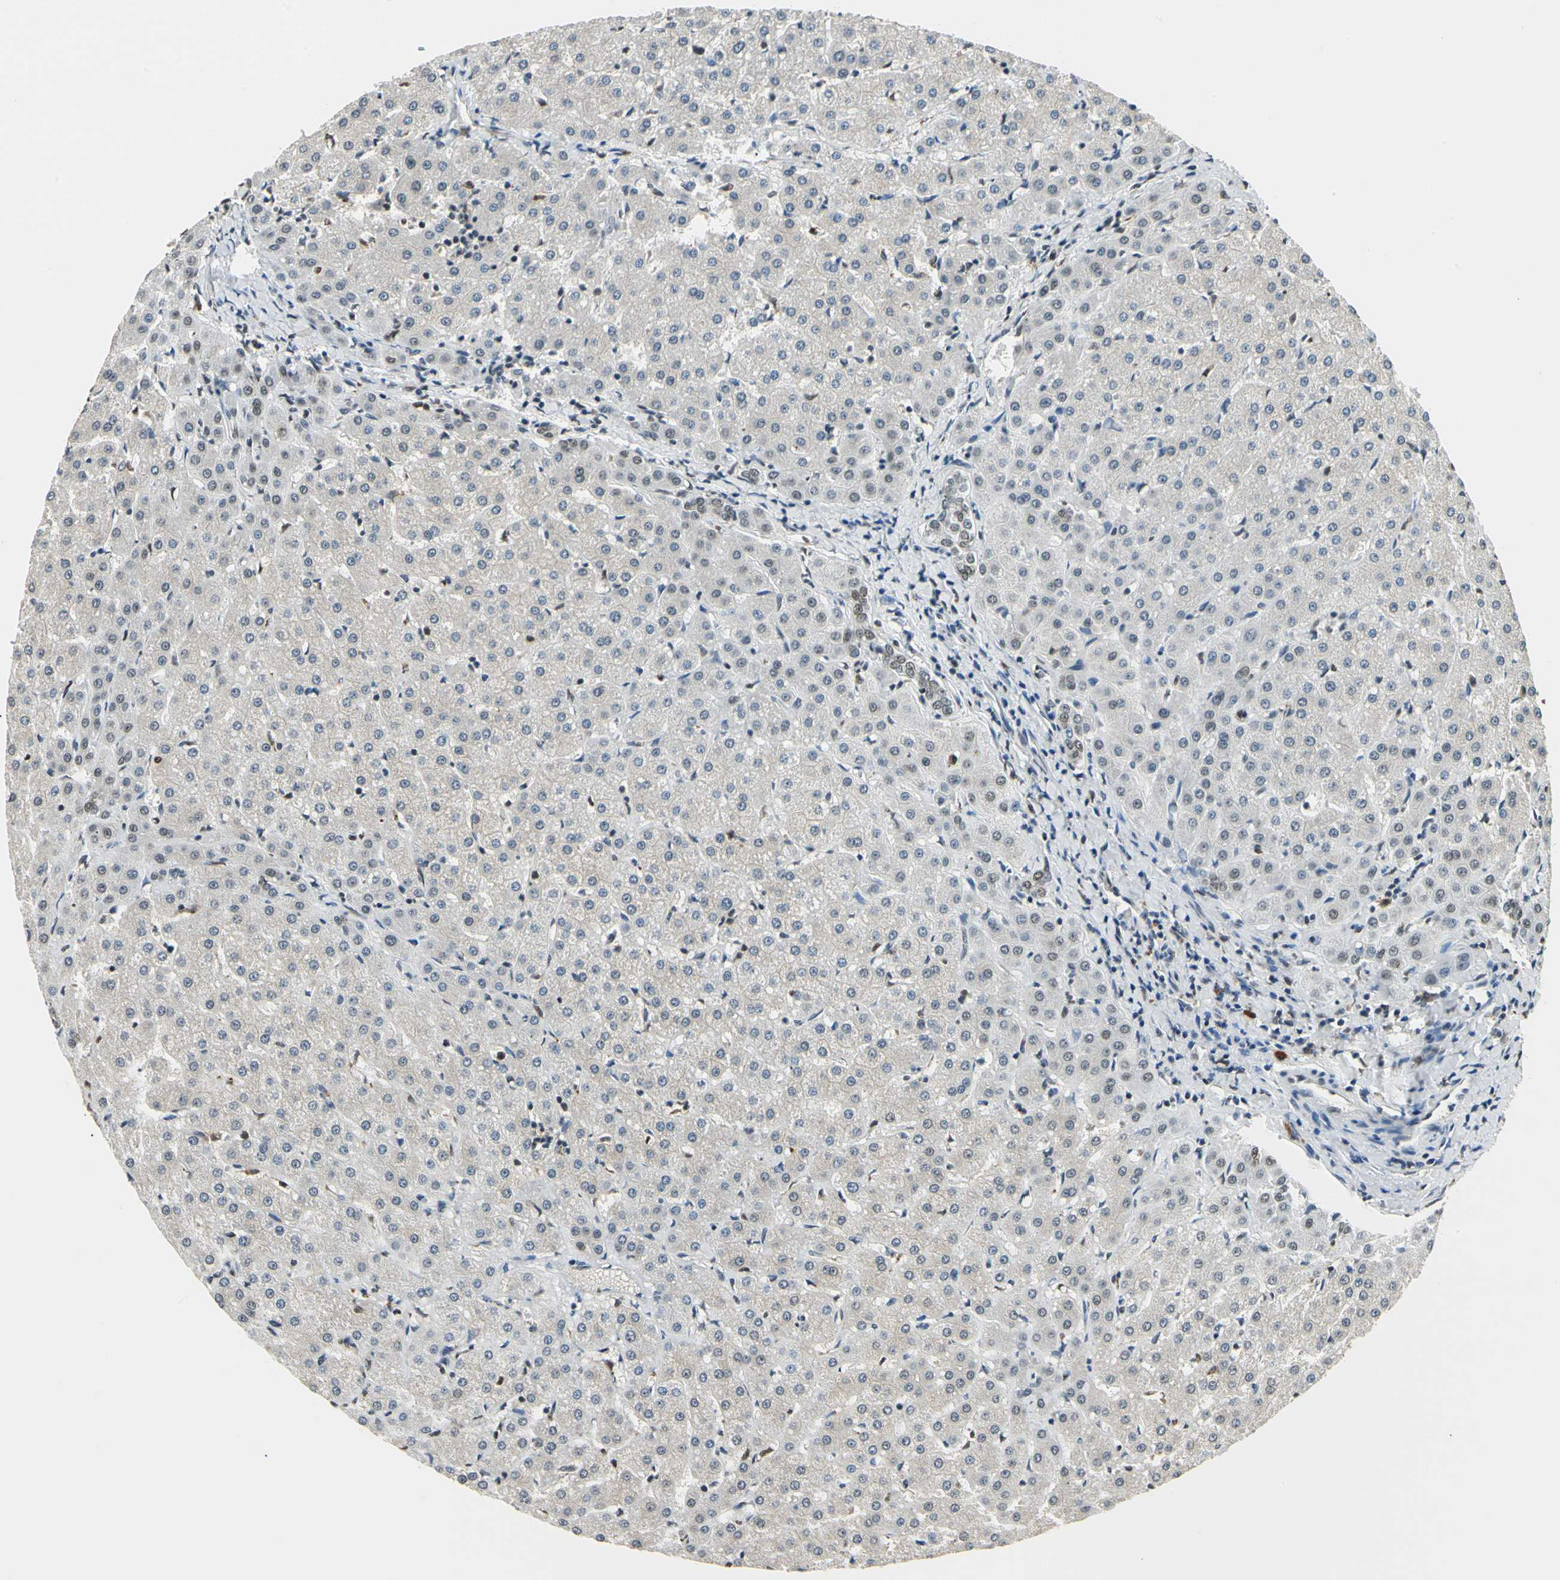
{"staining": {"intensity": "negative", "quantity": "none", "location": "none"}, "tissue": "liver", "cell_type": "Cholangiocytes", "image_type": "normal", "snomed": [{"axis": "morphology", "description": "Normal tissue, NOS"}, {"axis": "topography", "description": "Liver"}], "caption": "Histopathology image shows no significant protein positivity in cholangiocytes of normal liver.", "gene": "FANCG", "patient": {"sex": "female", "age": 27}}